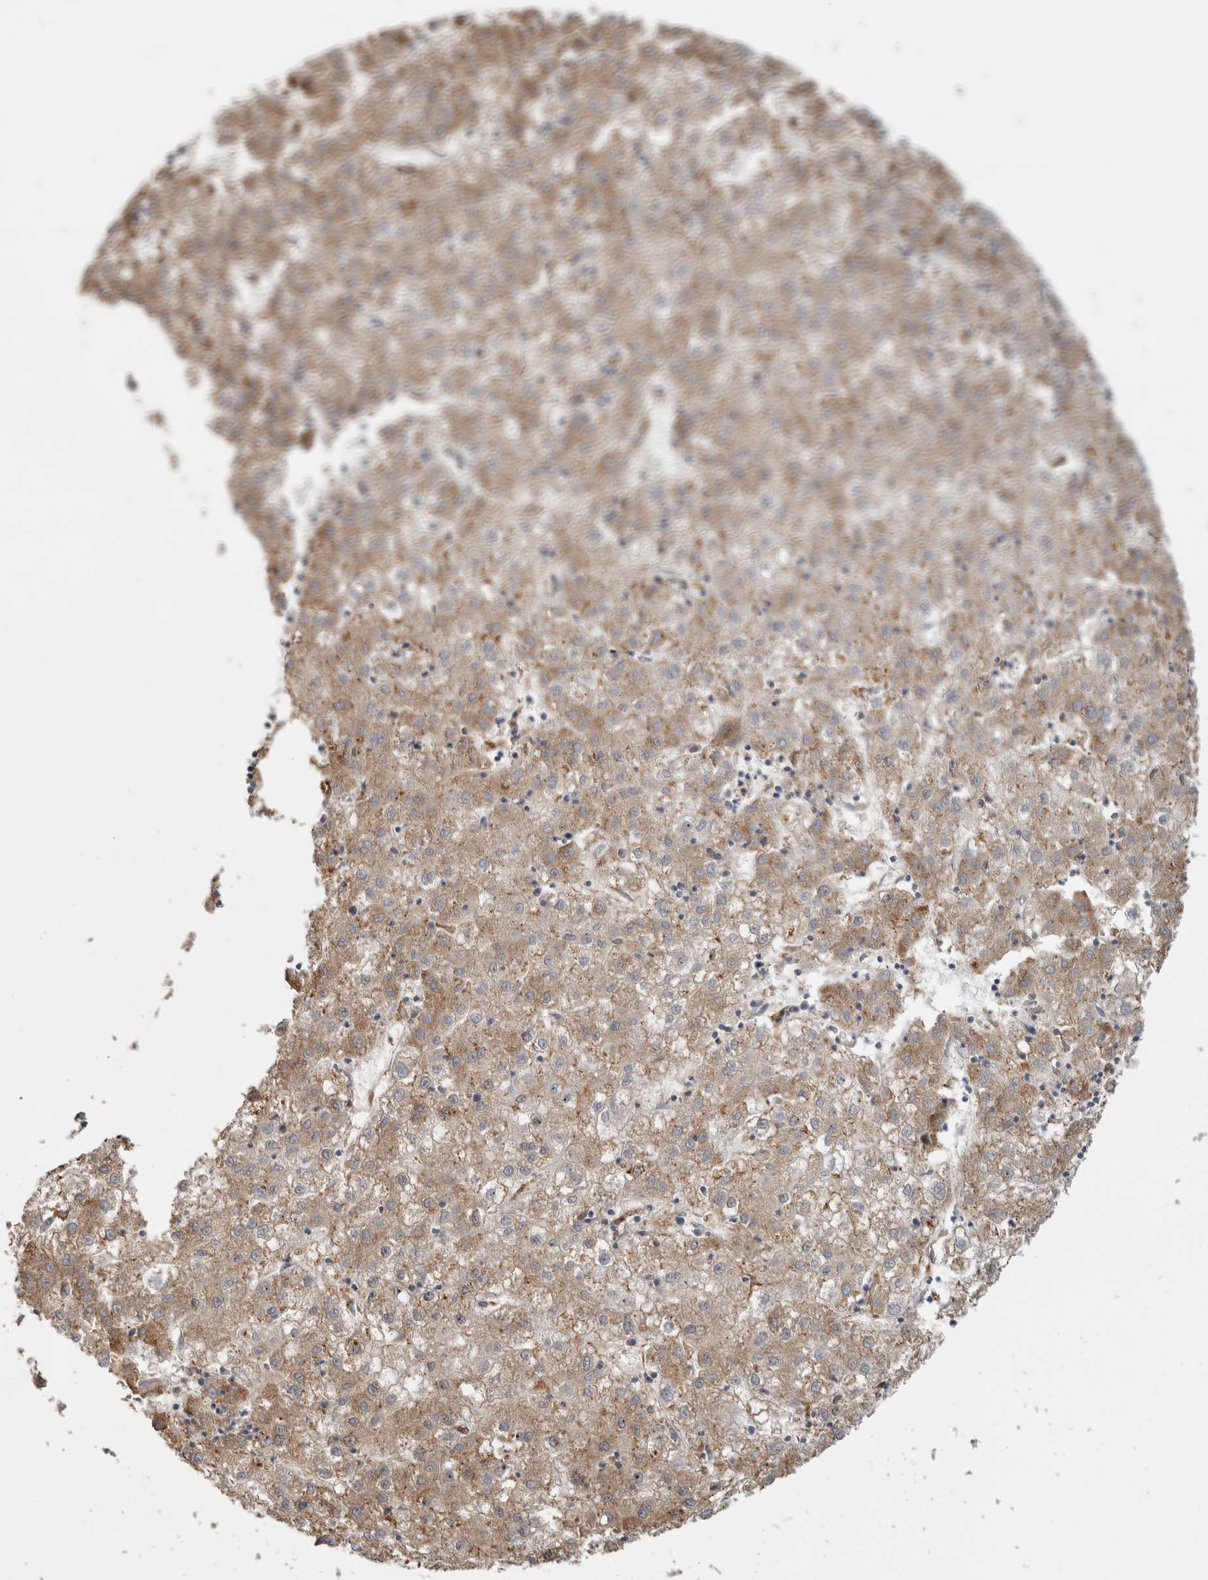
{"staining": {"intensity": "weak", "quantity": ">75%", "location": "cytoplasmic/membranous"}, "tissue": "liver cancer", "cell_type": "Tumor cells", "image_type": "cancer", "snomed": [{"axis": "morphology", "description": "Carcinoma, Hepatocellular, NOS"}, {"axis": "topography", "description": "Liver"}], "caption": "A low amount of weak cytoplasmic/membranous positivity is present in approximately >75% of tumor cells in liver hepatocellular carcinoma tissue.", "gene": "MS4A7", "patient": {"sex": "male", "age": 72}}